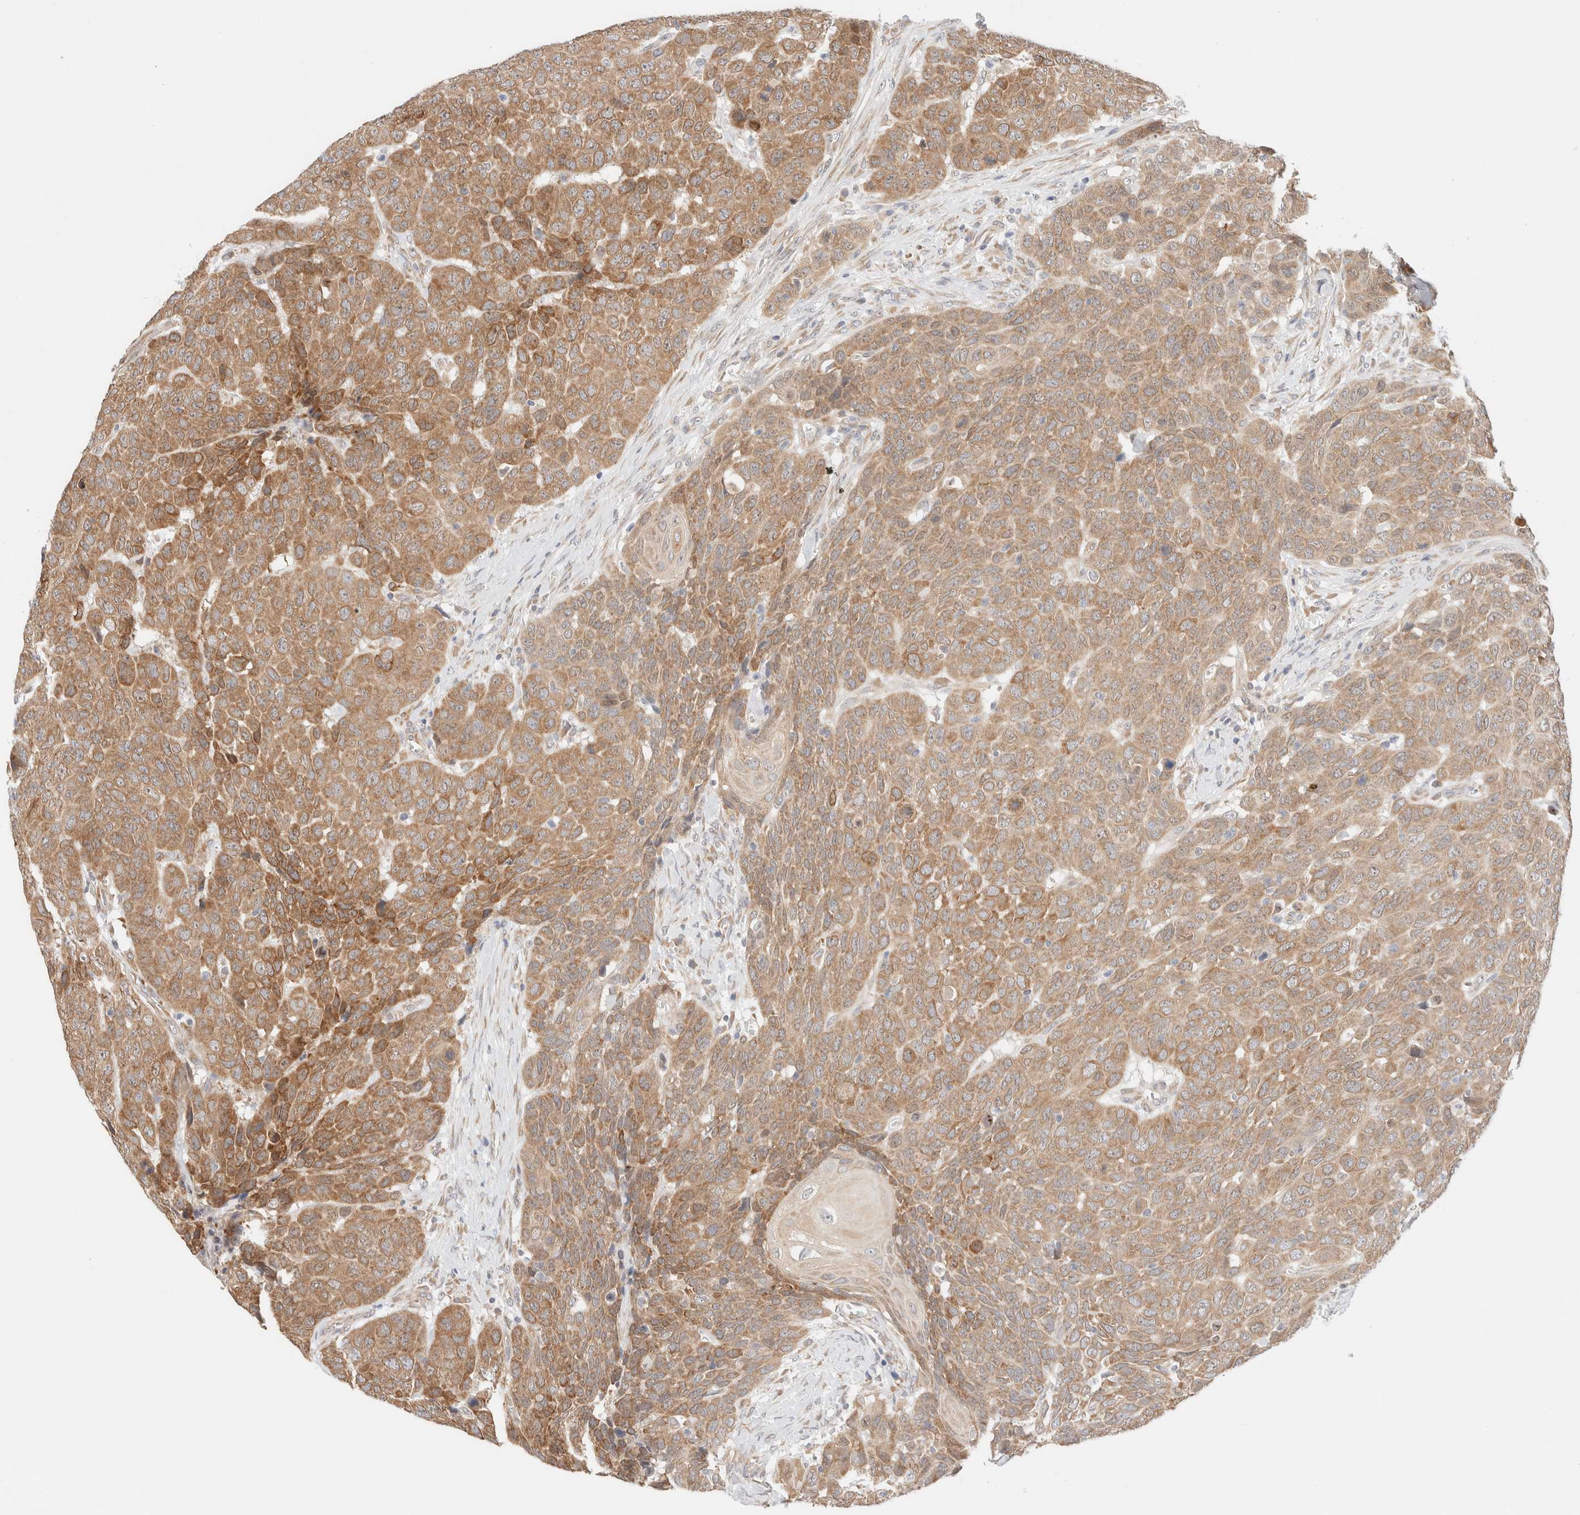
{"staining": {"intensity": "moderate", "quantity": ">75%", "location": "cytoplasmic/membranous"}, "tissue": "head and neck cancer", "cell_type": "Tumor cells", "image_type": "cancer", "snomed": [{"axis": "morphology", "description": "Squamous cell carcinoma, NOS"}, {"axis": "topography", "description": "Head-Neck"}], "caption": "IHC image of neoplastic tissue: head and neck cancer (squamous cell carcinoma) stained using immunohistochemistry (IHC) reveals medium levels of moderate protein expression localized specifically in the cytoplasmic/membranous of tumor cells, appearing as a cytoplasmic/membranous brown color.", "gene": "RRP15", "patient": {"sex": "male", "age": 66}}